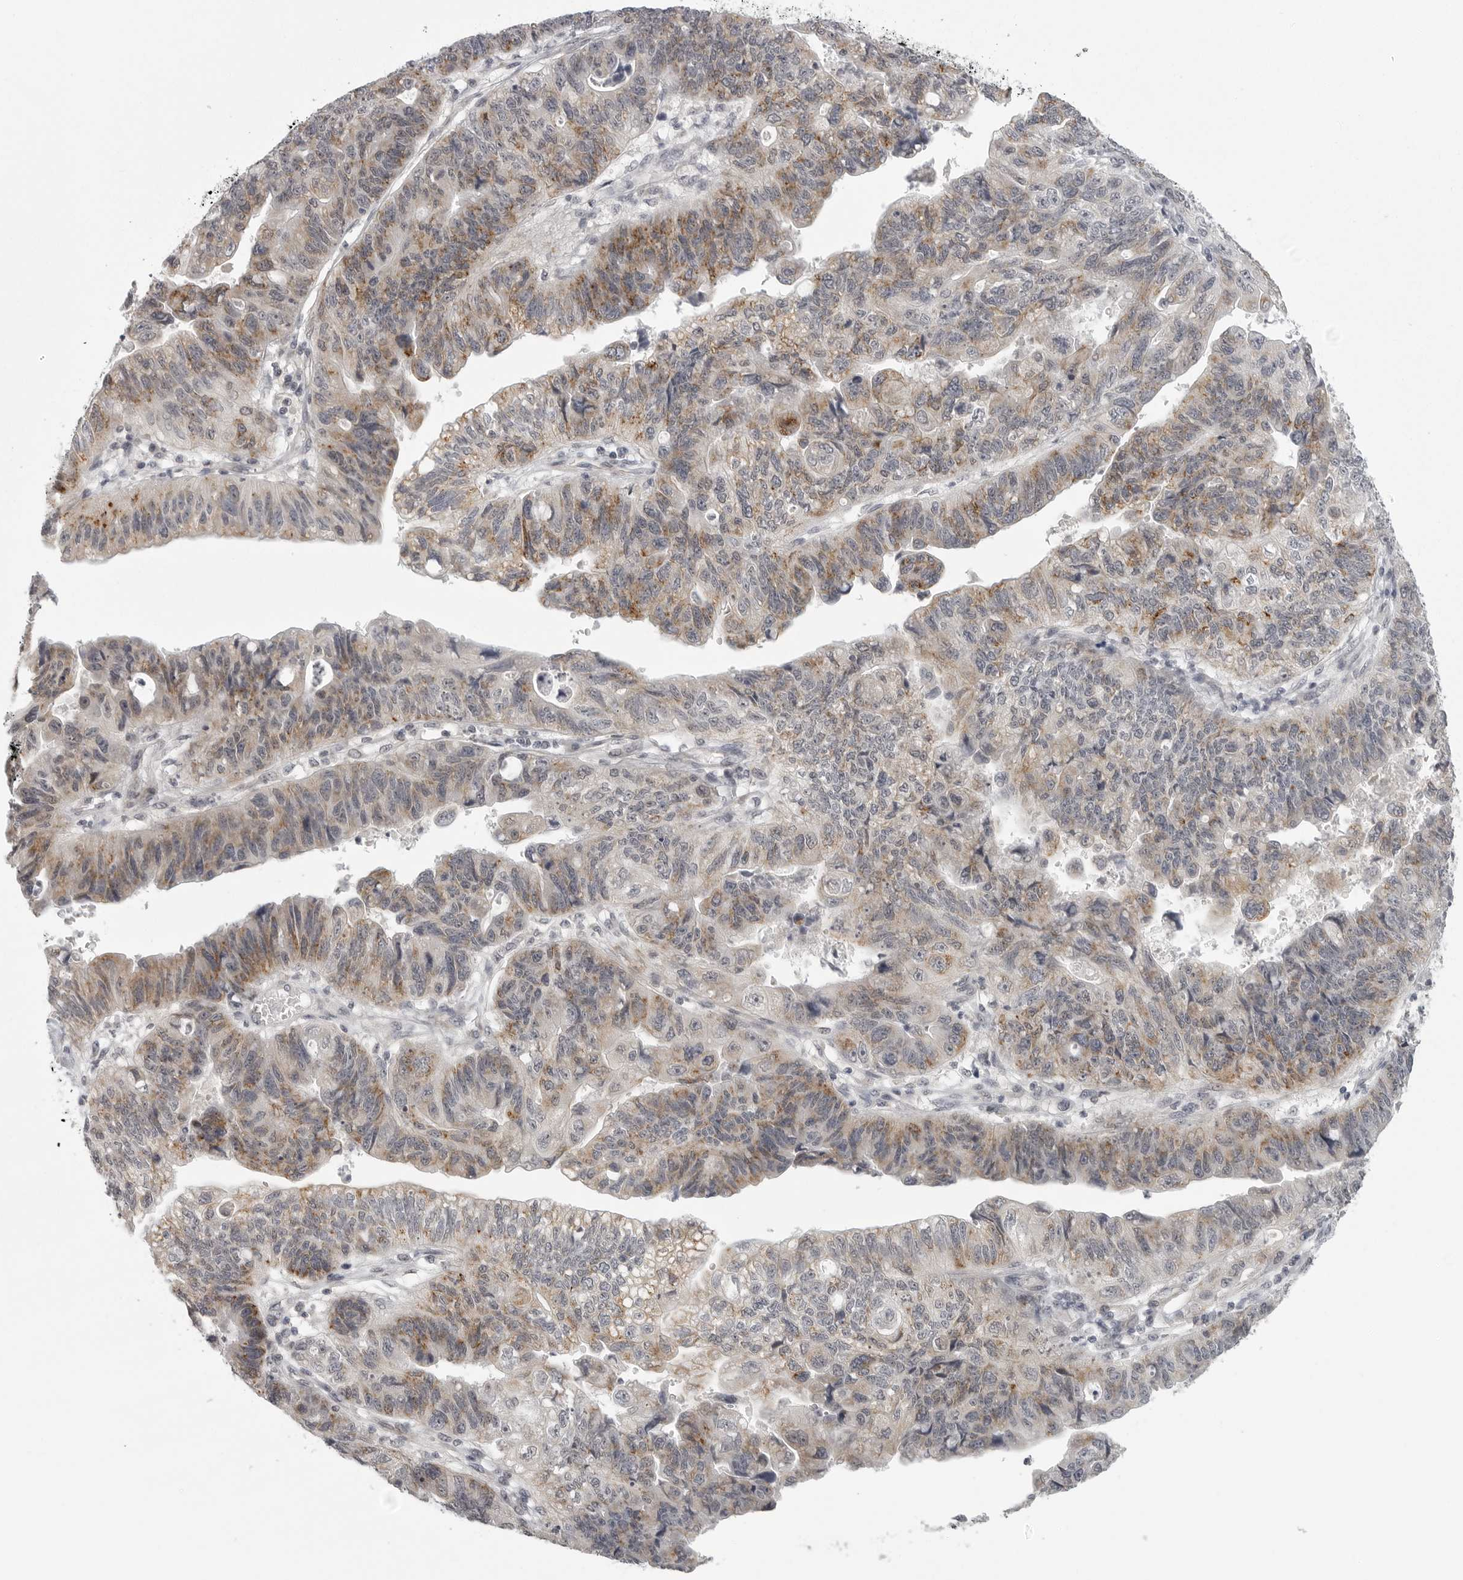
{"staining": {"intensity": "moderate", "quantity": ">75%", "location": "cytoplasmic/membranous"}, "tissue": "stomach cancer", "cell_type": "Tumor cells", "image_type": "cancer", "snomed": [{"axis": "morphology", "description": "Adenocarcinoma, NOS"}, {"axis": "topography", "description": "Stomach"}], "caption": "The histopathology image shows a brown stain indicating the presence of a protein in the cytoplasmic/membranous of tumor cells in stomach adenocarcinoma.", "gene": "TUT4", "patient": {"sex": "male", "age": 59}}